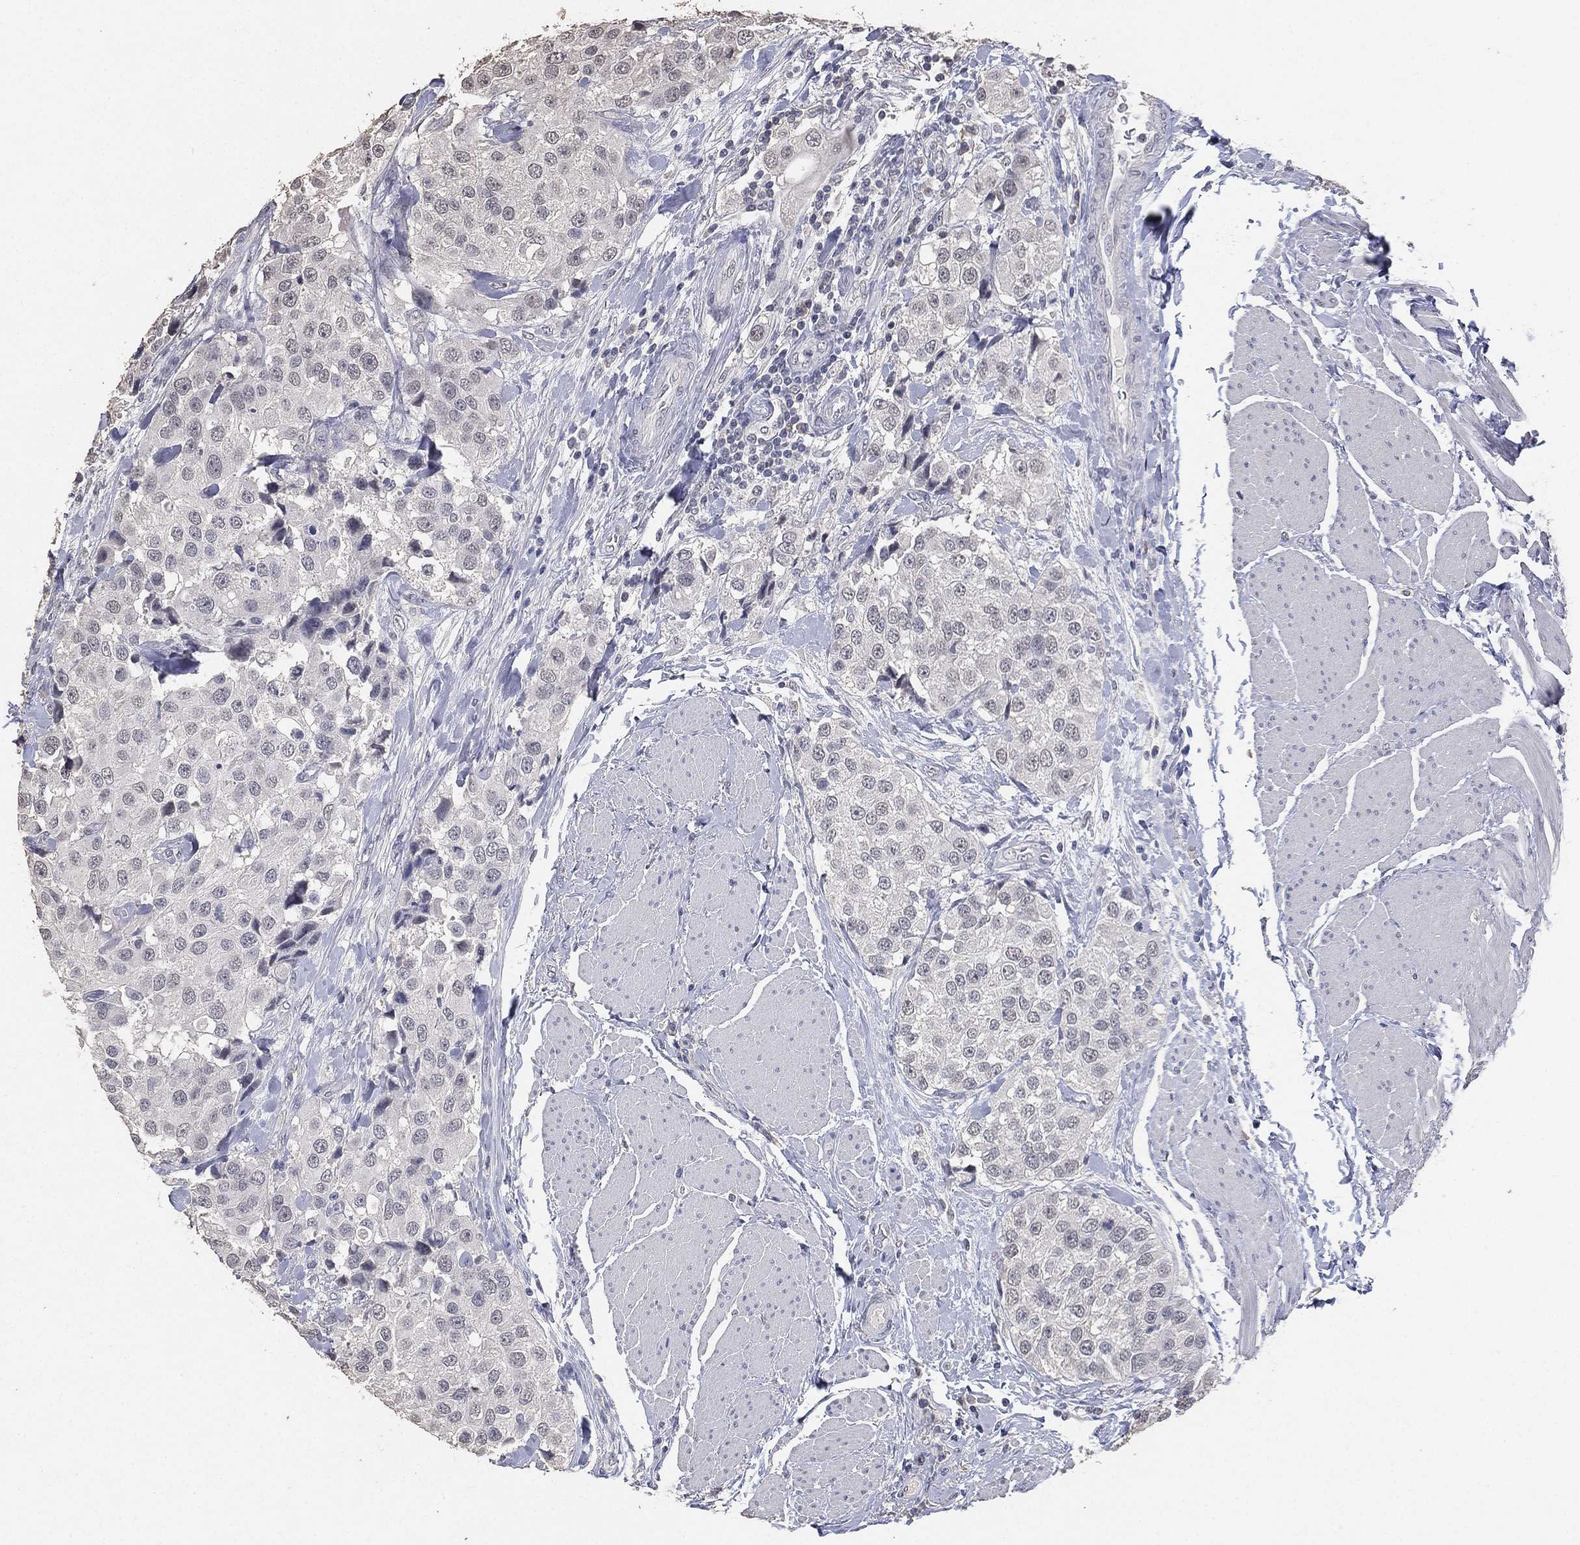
{"staining": {"intensity": "negative", "quantity": "none", "location": "none"}, "tissue": "urothelial cancer", "cell_type": "Tumor cells", "image_type": "cancer", "snomed": [{"axis": "morphology", "description": "Urothelial carcinoma, High grade"}, {"axis": "topography", "description": "Urinary bladder"}], "caption": "Protein analysis of high-grade urothelial carcinoma exhibits no significant staining in tumor cells. (DAB (3,3'-diaminobenzidine) immunohistochemistry with hematoxylin counter stain).", "gene": "DSG1", "patient": {"sex": "female", "age": 64}}